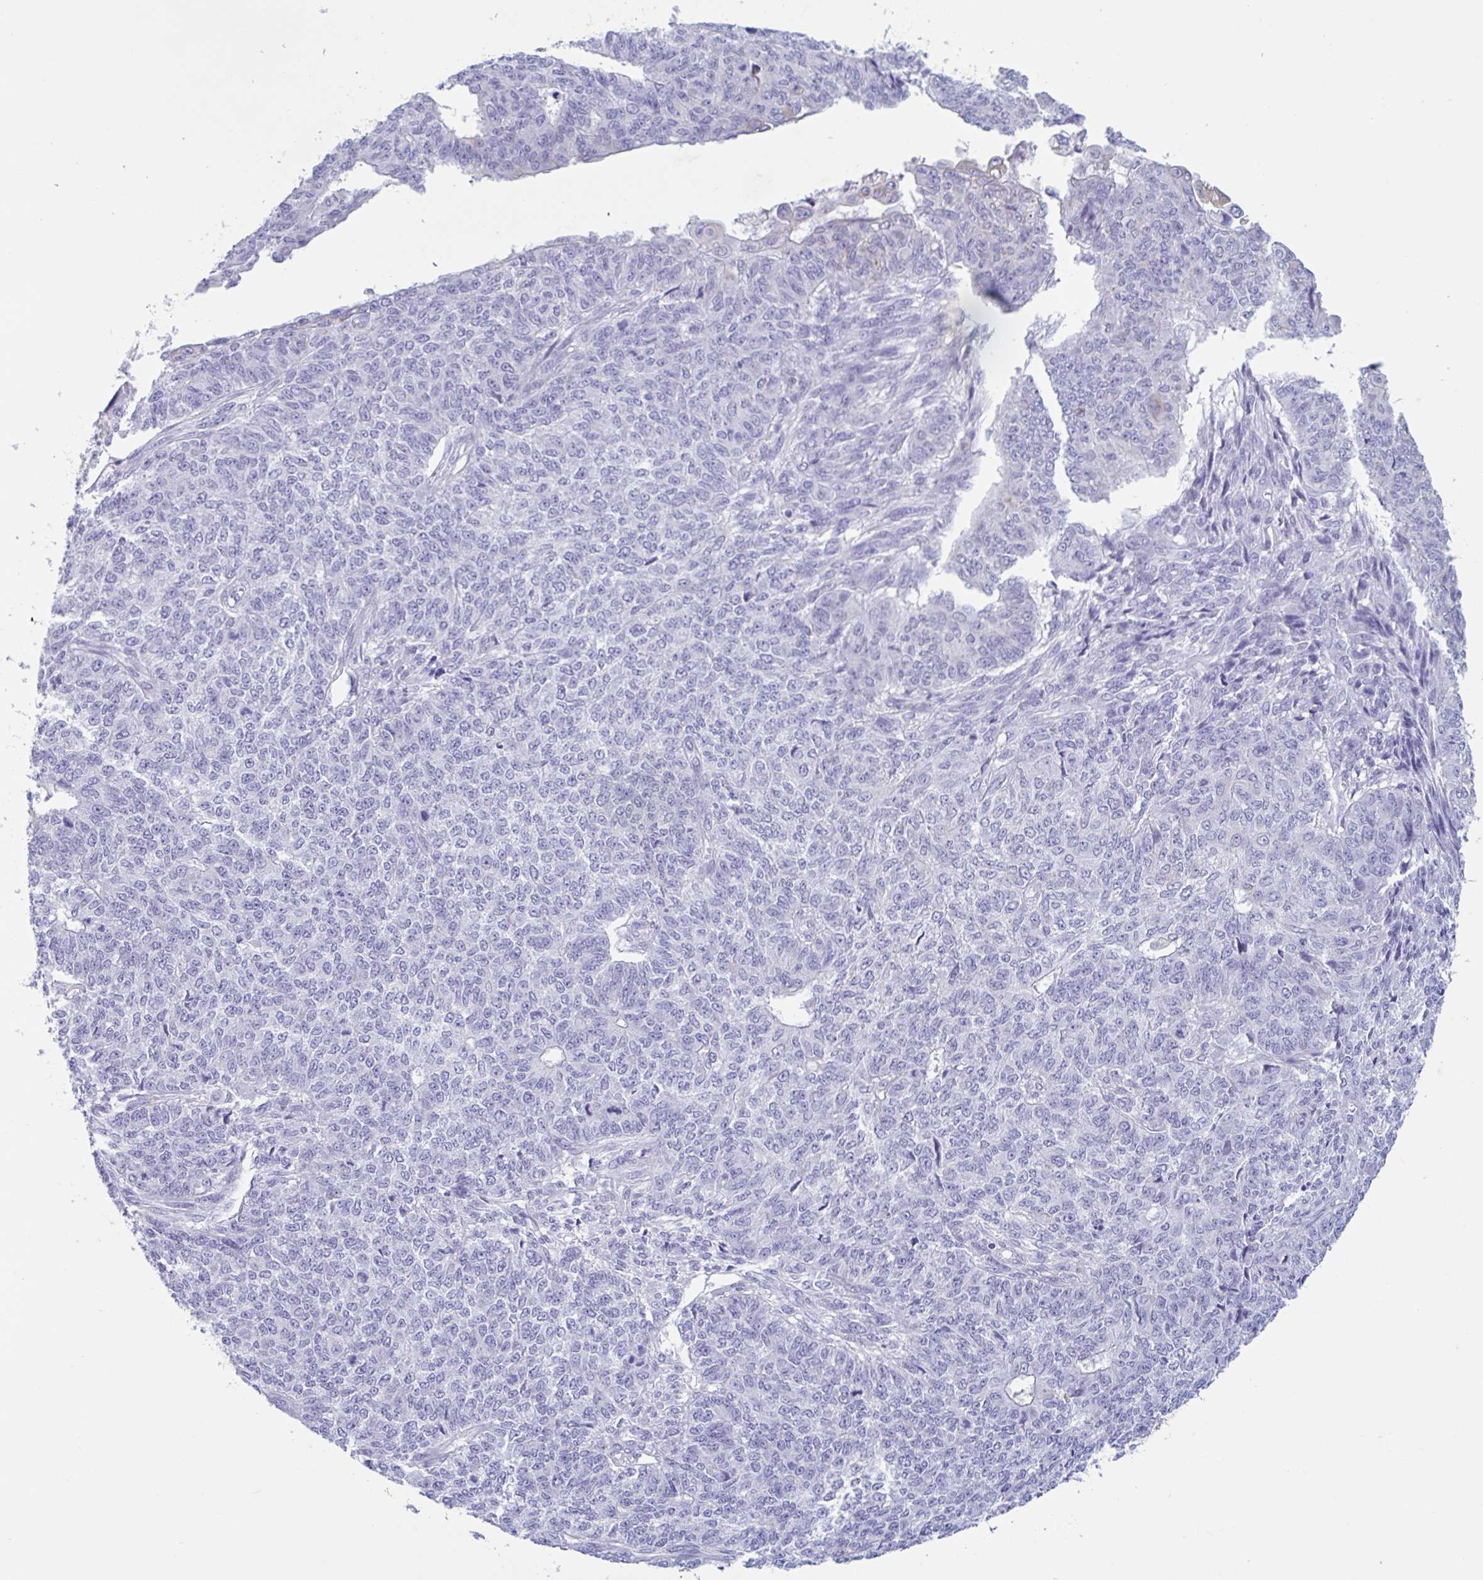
{"staining": {"intensity": "negative", "quantity": "none", "location": "none"}, "tissue": "endometrial cancer", "cell_type": "Tumor cells", "image_type": "cancer", "snomed": [{"axis": "morphology", "description": "Adenocarcinoma, NOS"}, {"axis": "topography", "description": "Endometrium"}], "caption": "Immunohistochemistry (IHC) micrograph of neoplastic tissue: adenocarcinoma (endometrial) stained with DAB displays no significant protein staining in tumor cells. (Brightfield microscopy of DAB immunohistochemistry at high magnification).", "gene": "DTWD2", "patient": {"sex": "female", "age": 32}}